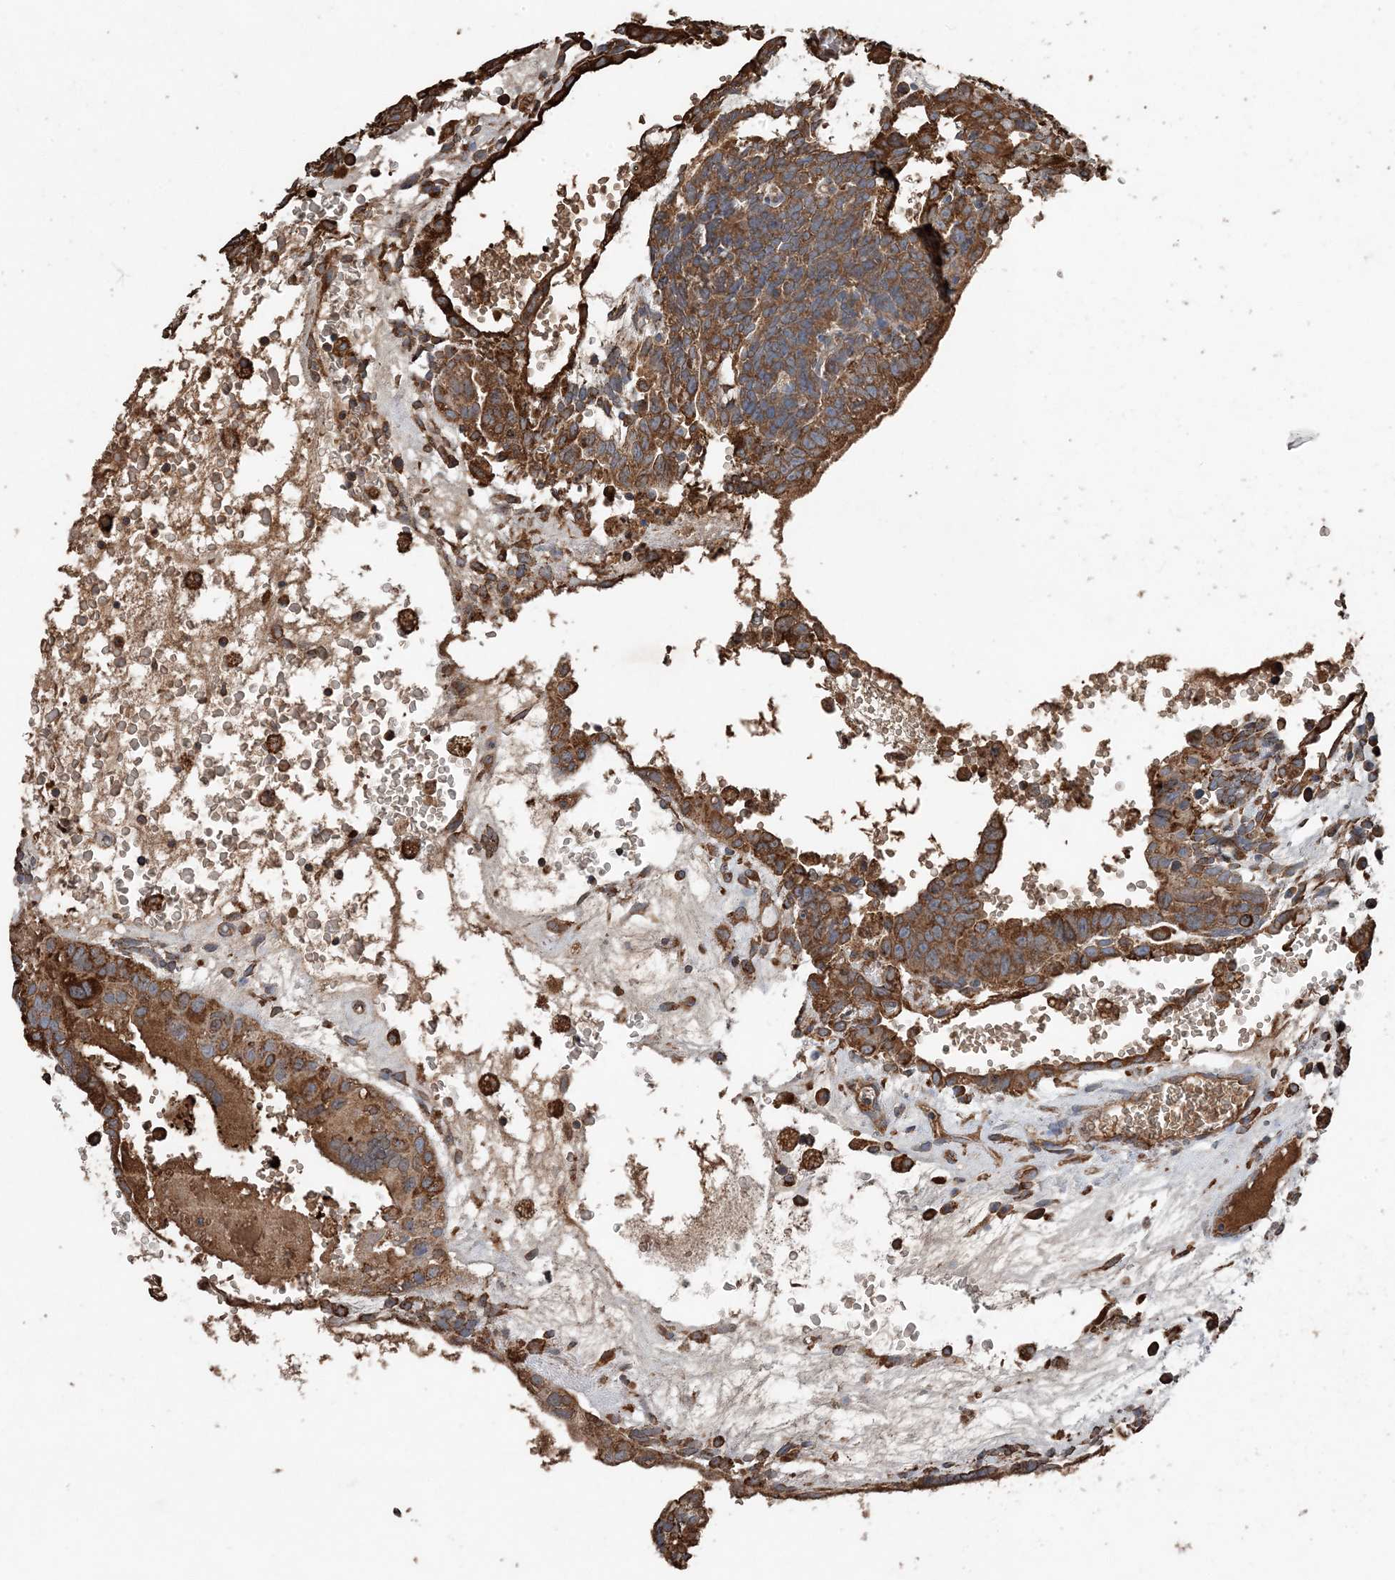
{"staining": {"intensity": "strong", "quantity": ">75%", "location": "cytoplasmic/membranous"}, "tissue": "testis cancer", "cell_type": "Tumor cells", "image_type": "cancer", "snomed": [{"axis": "morphology", "description": "Seminoma, NOS"}, {"axis": "morphology", "description": "Carcinoma, Embryonal, NOS"}, {"axis": "topography", "description": "Testis"}], "caption": "Immunohistochemistry (IHC) micrograph of human testis cancer (seminoma) stained for a protein (brown), which exhibits high levels of strong cytoplasmic/membranous positivity in approximately >75% of tumor cells.", "gene": "PDIA6", "patient": {"sex": "male", "age": 52}}